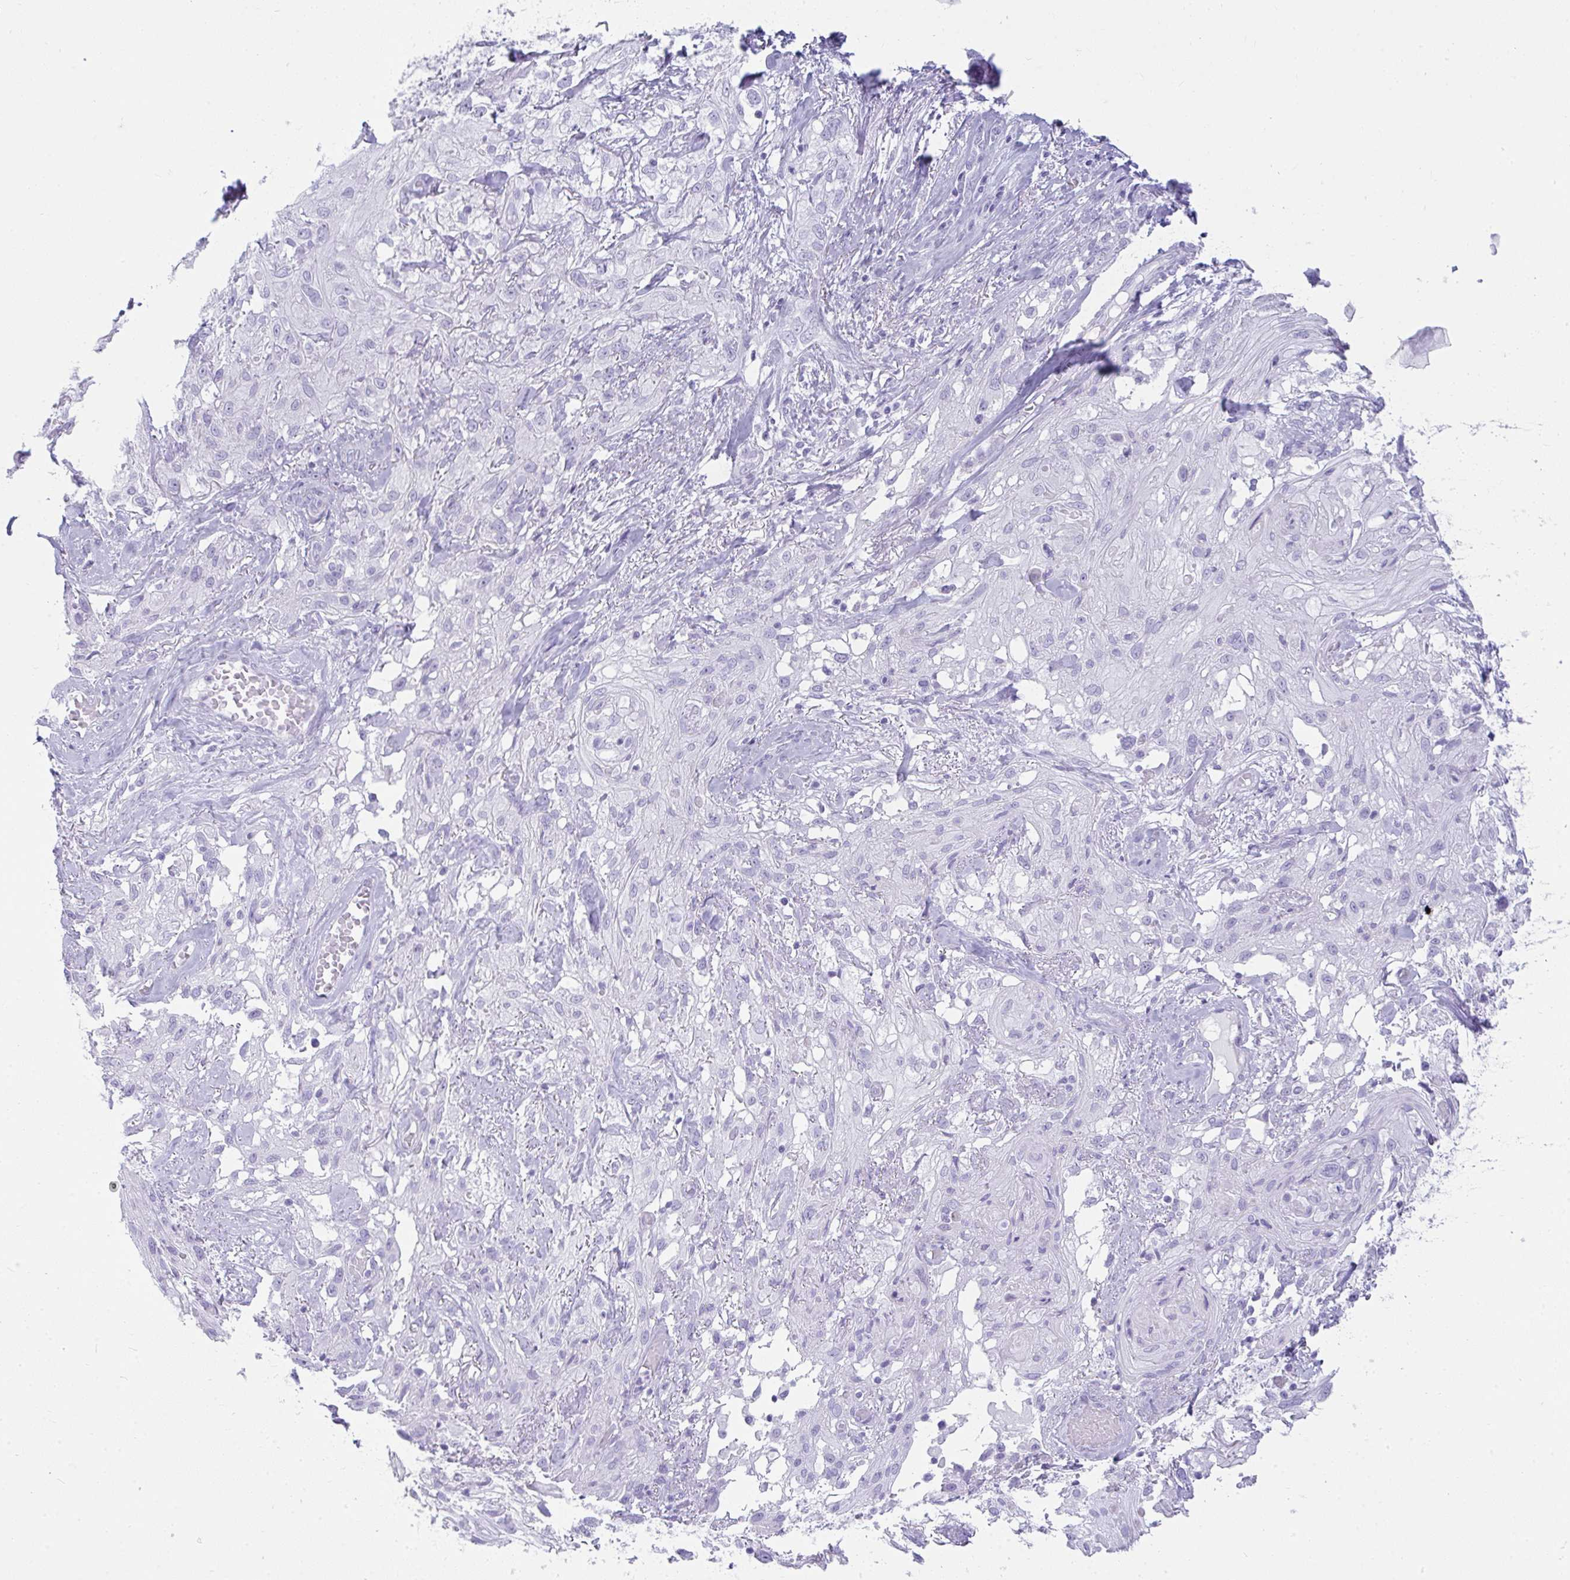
{"staining": {"intensity": "negative", "quantity": "none", "location": "none"}, "tissue": "skin cancer", "cell_type": "Tumor cells", "image_type": "cancer", "snomed": [{"axis": "morphology", "description": "Squamous cell carcinoma, NOS"}, {"axis": "topography", "description": "Skin"}, {"axis": "topography", "description": "Vulva"}], "caption": "This histopathology image is of squamous cell carcinoma (skin) stained with immunohistochemistry to label a protein in brown with the nuclei are counter-stained blue. There is no positivity in tumor cells.", "gene": "RASL10A", "patient": {"sex": "female", "age": 86}}